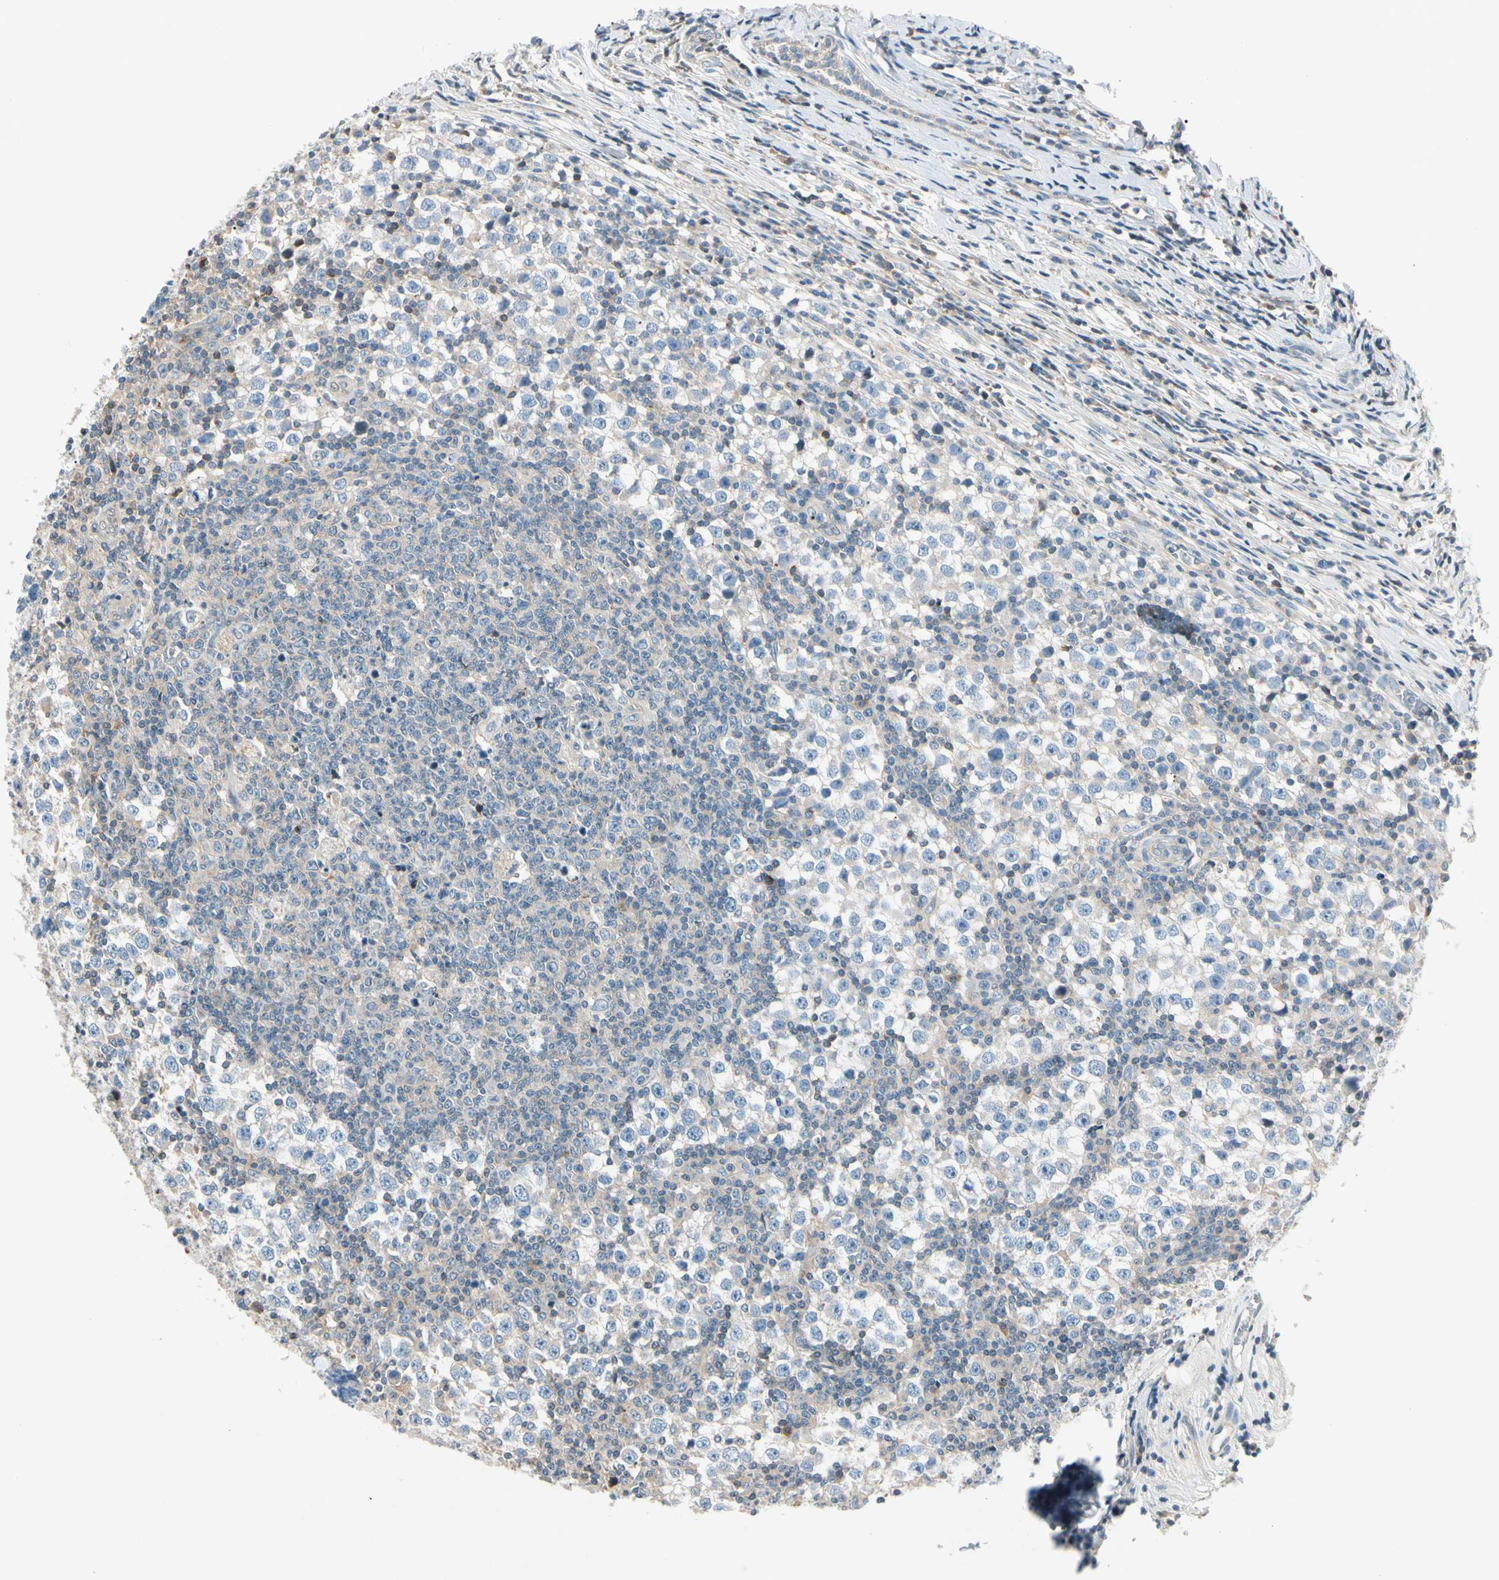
{"staining": {"intensity": "weak", "quantity": "25%-75%", "location": "cytoplasmic/membranous"}, "tissue": "testis cancer", "cell_type": "Tumor cells", "image_type": "cancer", "snomed": [{"axis": "morphology", "description": "Seminoma, NOS"}, {"axis": "topography", "description": "Testis"}], "caption": "Tumor cells display low levels of weak cytoplasmic/membranous positivity in approximately 25%-75% of cells in testis cancer. Nuclei are stained in blue.", "gene": "CDH6", "patient": {"sex": "male", "age": 65}}